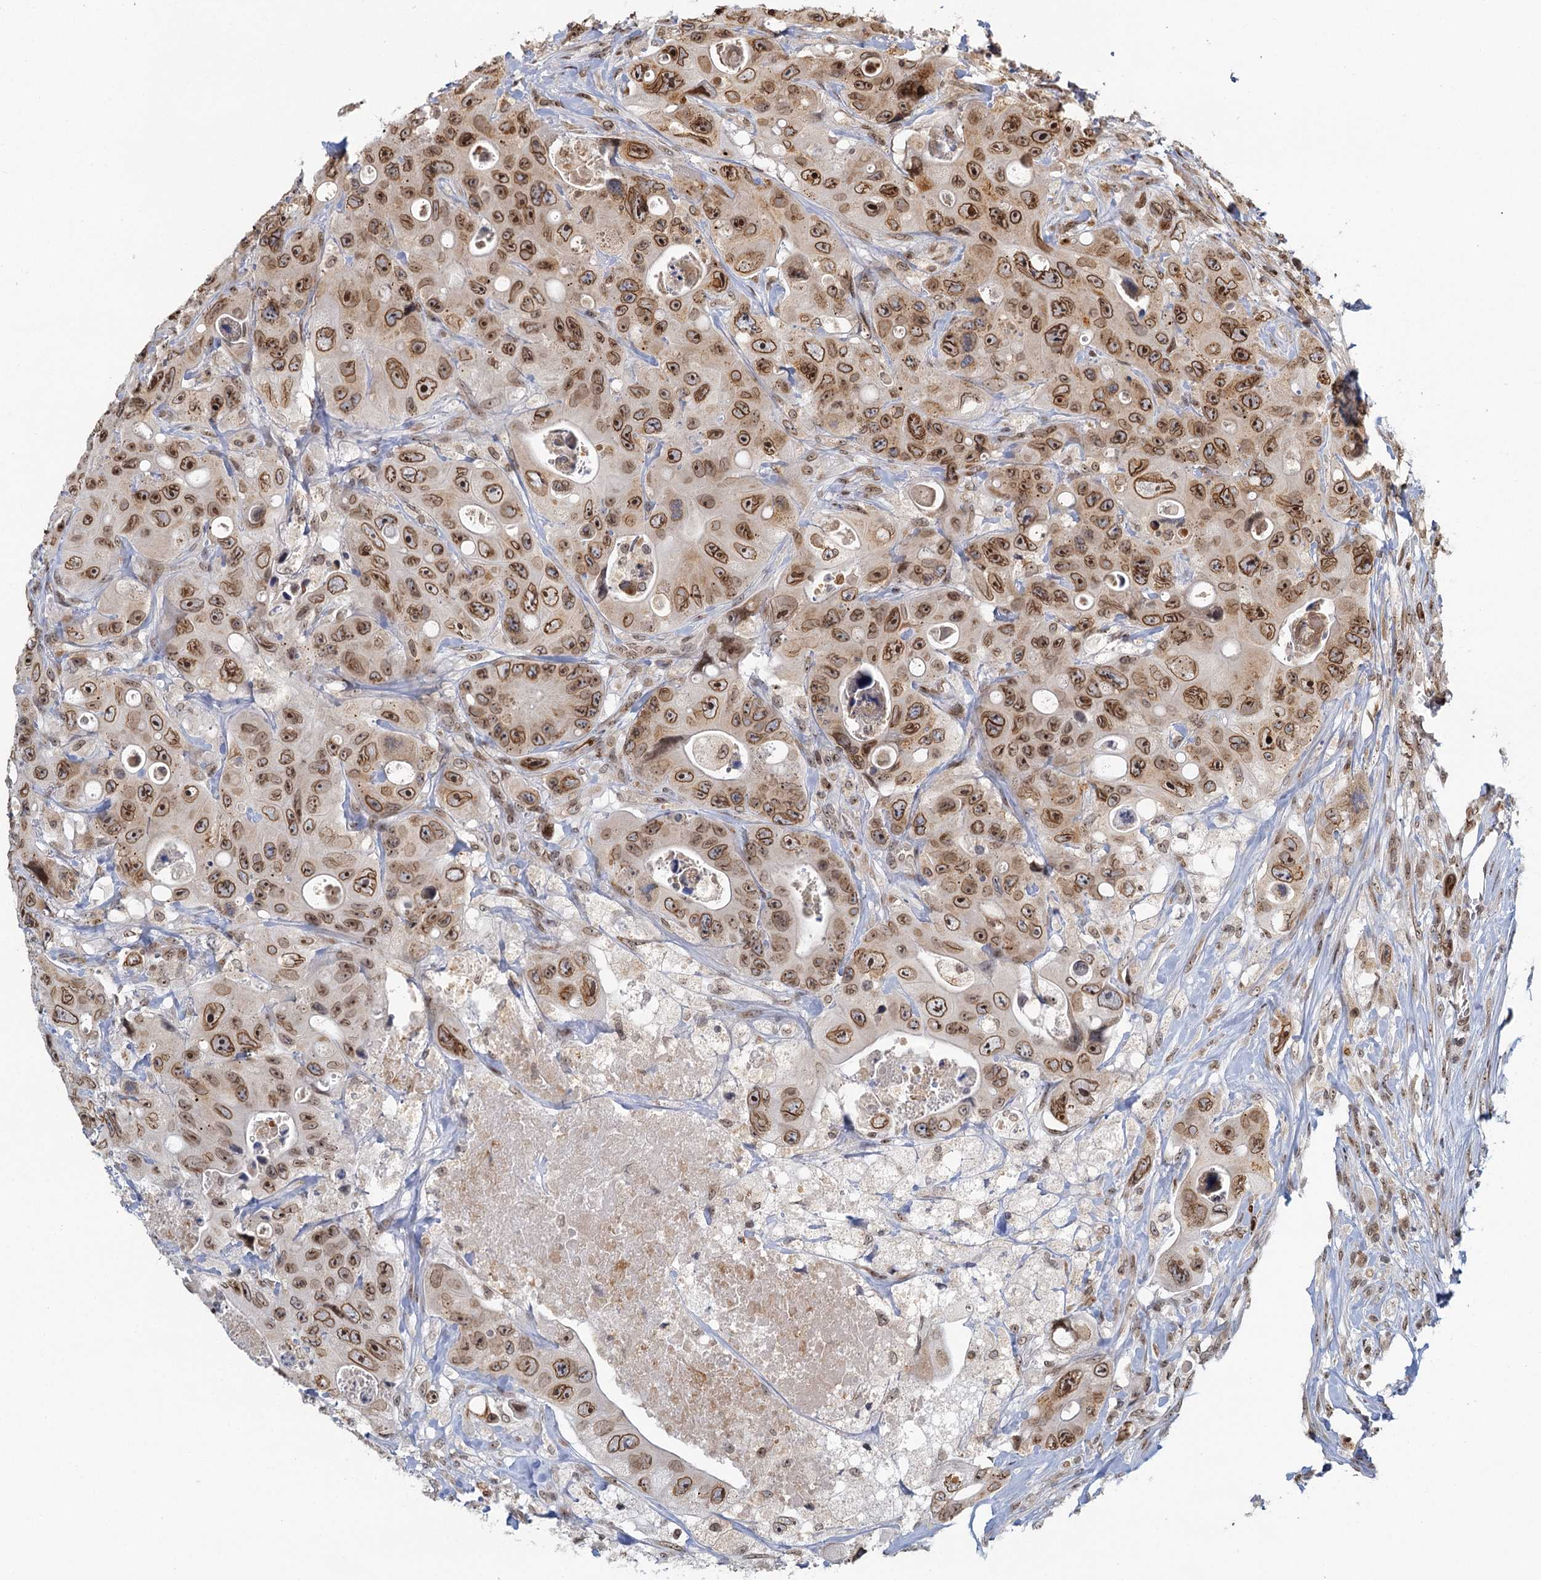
{"staining": {"intensity": "moderate", "quantity": ">75%", "location": "cytoplasmic/membranous,nuclear"}, "tissue": "colorectal cancer", "cell_type": "Tumor cells", "image_type": "cancer", "snomed": [{"axis": "morphology", "description": "Adenocarcinoma, NOS"}, {"axis": "topography", "description": "Colon"}], "caption": "This is an image of IHC staining of adenocarcinoma (colorectal), which shows moderate expression in the cytoplasmic/membranous and nuclear of tumor cells.", "gene": "TREX1", "patient": {"sex": "female", "age": 46}}